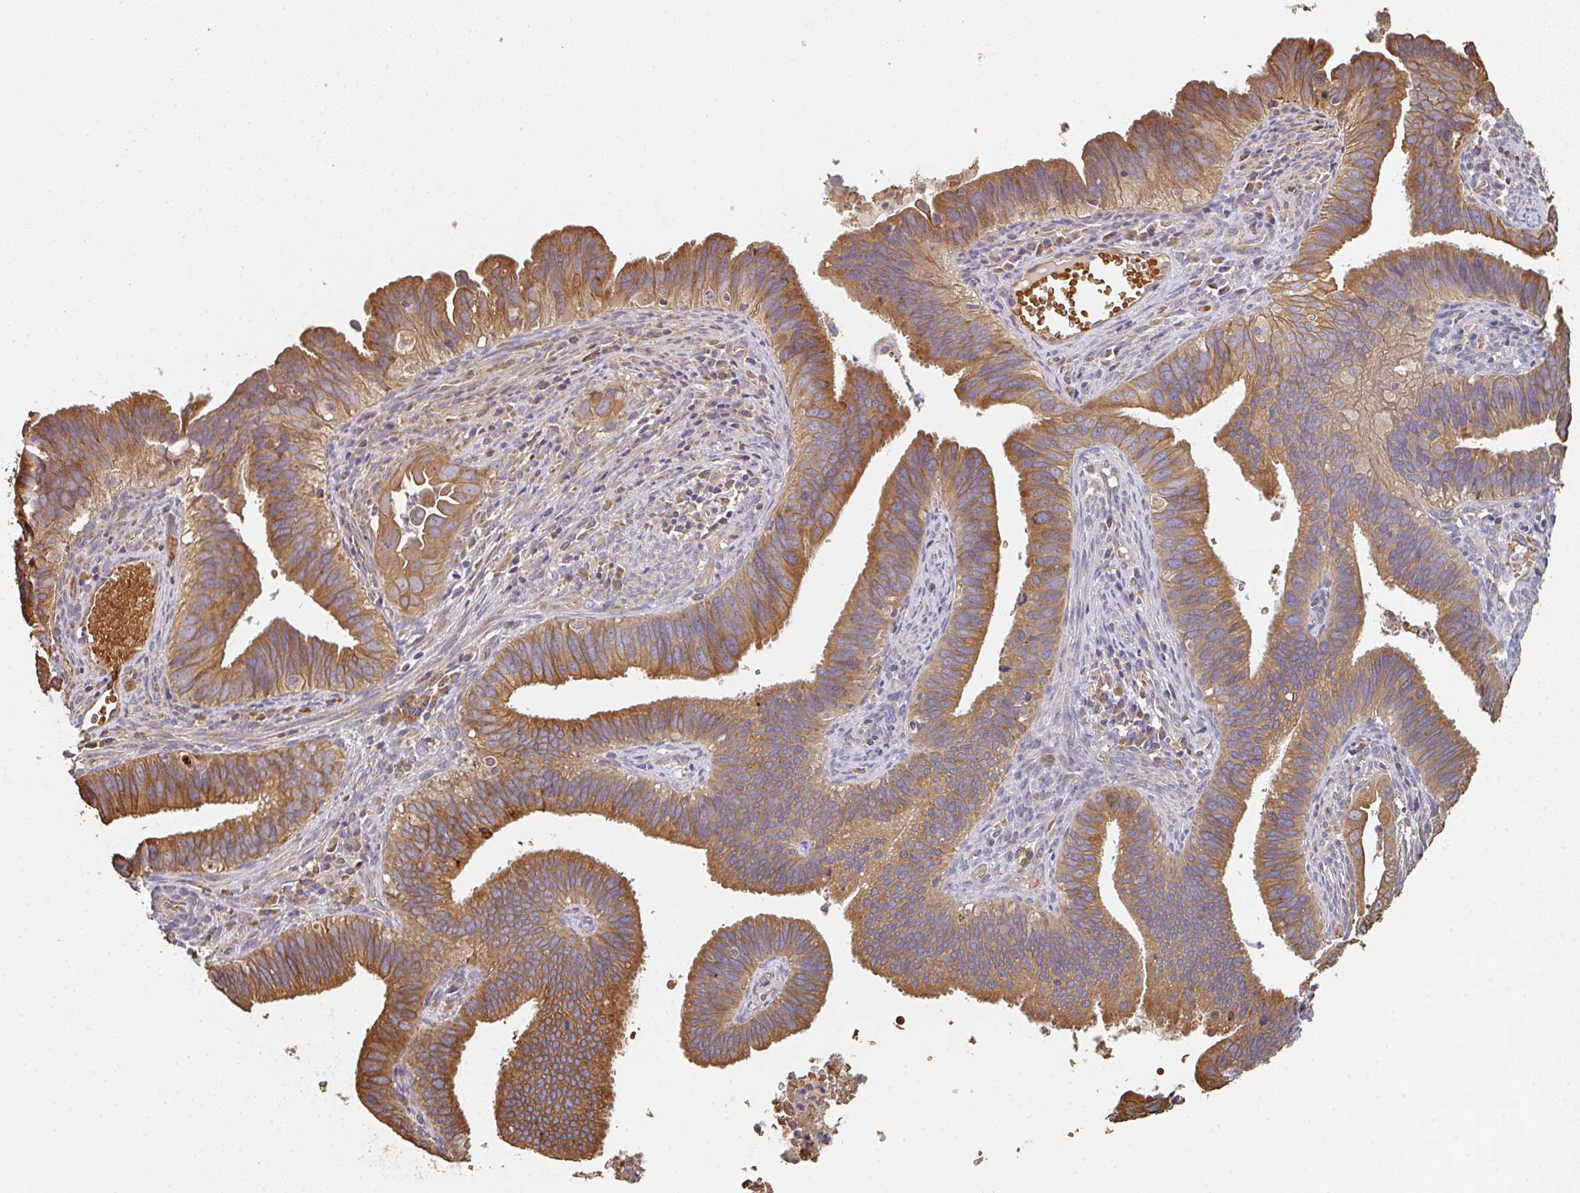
{"staining": {"intensity": "moderate", "quantity": ">75%", "location": "cytoplasmic/membranous"}, "tissue": "cervical cancer", "cell_type": "Tumor cells", "image_type": "cancer", "snomed": [{"axis": "morphology", "description": "Adenocarcinoma, NOS"}, {"axis": "topography", "description": "Cervix"}], "caption": "Cervical cancer was stained to show a protein in brown. There is medium levels of moderate cytoplasmic/membranous staining in approximately >75% of tumor cells. Ihc stains the protein of interest in brown and the nuclei are stained blue.", "gene": "POLG", "patient": {"sex": "female", "age": 42}}